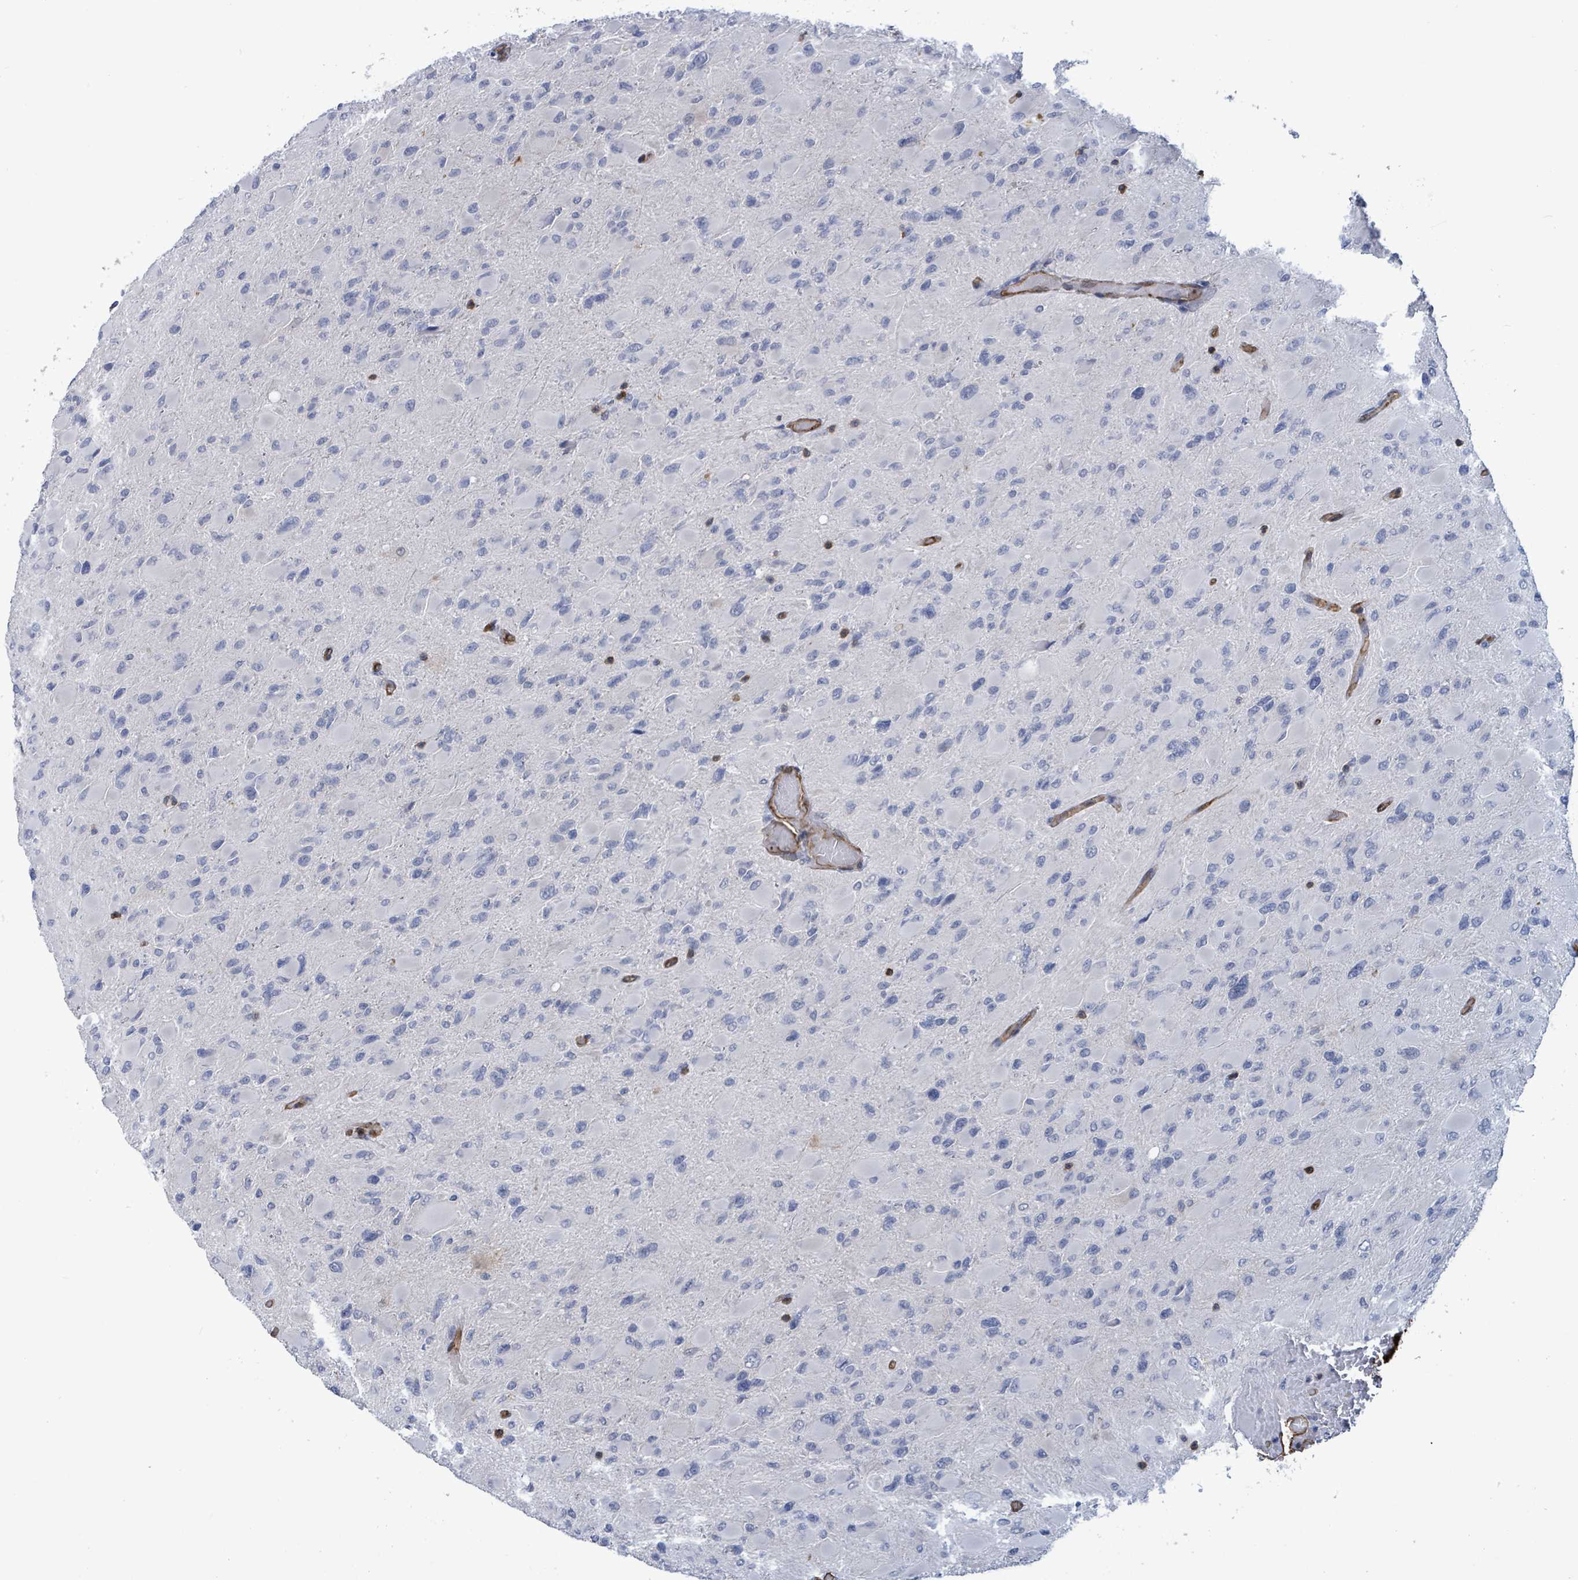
{"staining": {"intensity": "negative", "quantity": "none", "location": "none"}, "tissue": "glioma", "cell_type": "Tumor cells", "image_type": "cancer", "snomed": [{"axis": "morphology", "description": "Glioma, malignant, High grade"}, {"axis": "topography", "description": "Cerebral cortex"}], "caption": "A high-resolution micrograph shows immunohistochemistry staining of glioma, which reveals no significant staining in tumor cells.", "gene": "PRKRIP1", "patient": {"sex": "female", "age": 36}}